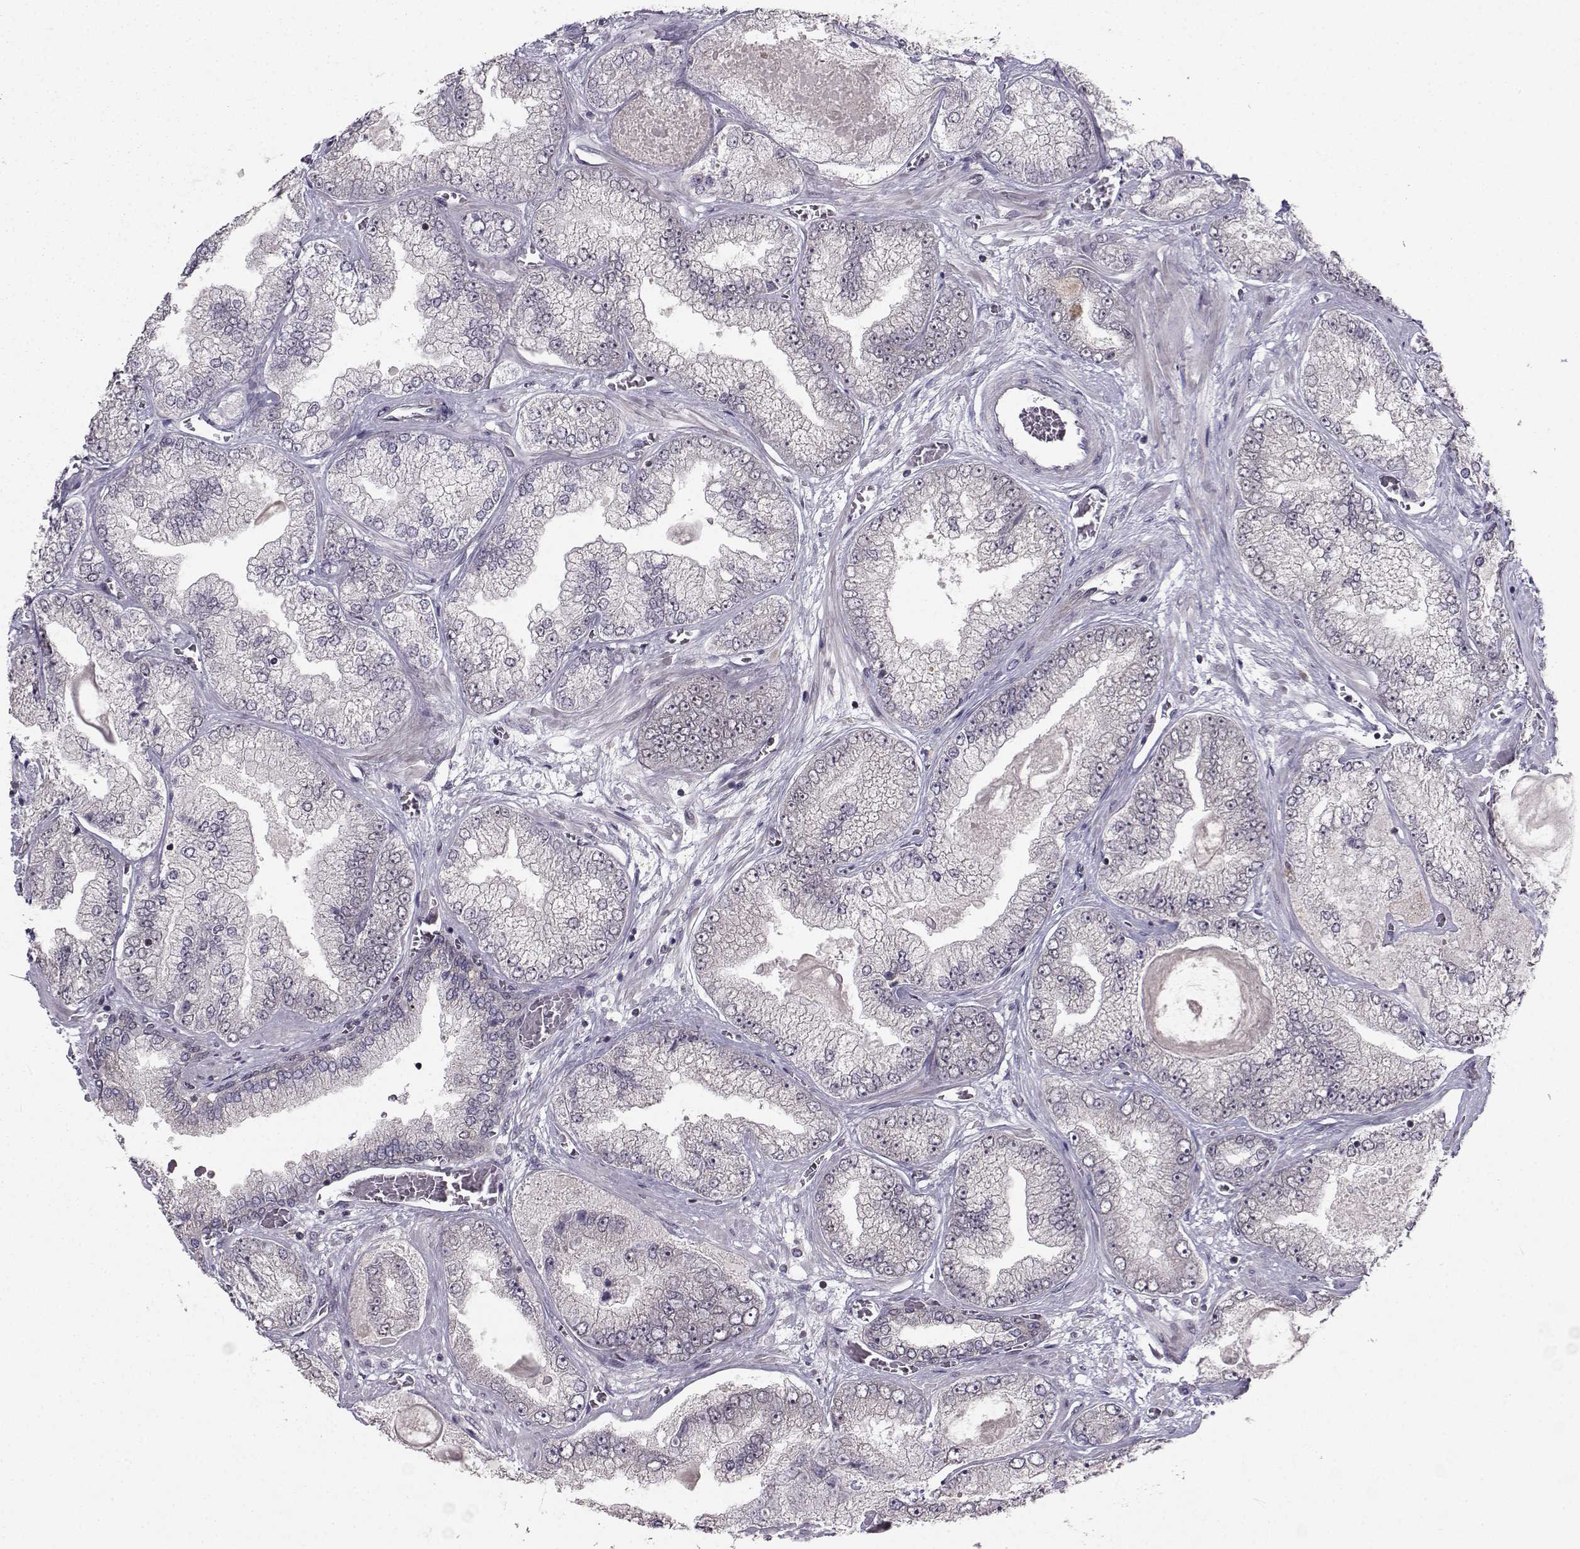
{"staining": {"intensity": "negative", "quantity": "none", "location": "none"}, "tissue": "prostate cancer", "cell_type": "Tumor cells", "image_type": "cancer", "snomed": [{"axis": "morphology", "description": "Adenocarcinoma, Low grade"}, {"axis": "topography", "description": "Prostate"}], "caption": "This is a image of immunohistochemistry (IHC) staining of prostate cancer, which shows no staining in tumor cells.", "gene": "PKN2", "patient": {"sex": "male", "age": 57}}